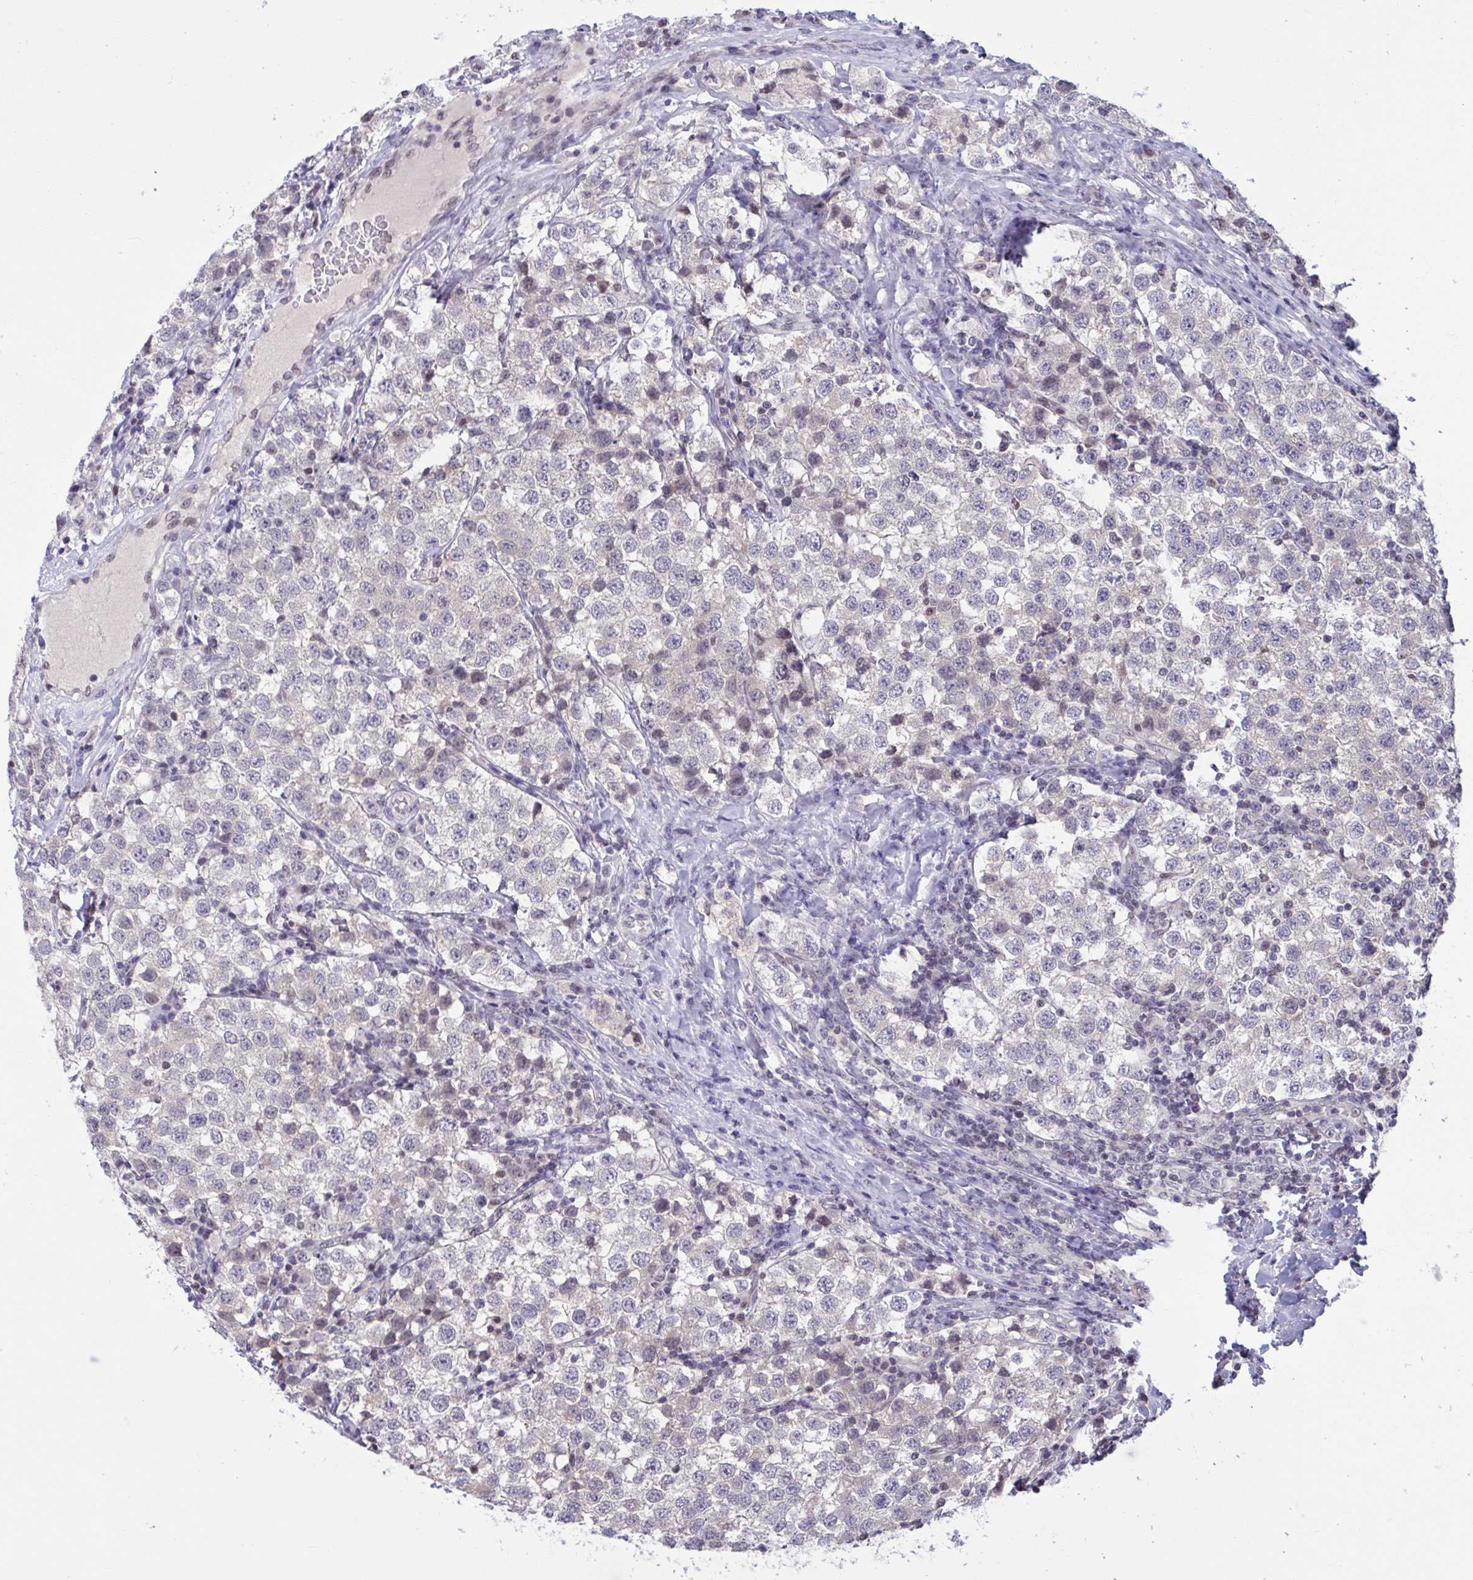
{"staining": {"intensity": "negative", "quantity": "none", "location": "none"}, "tissue": "testis cancer", "cell_type": "Tumor cells", "image_type": "cancer", "snomed": [{"axis": "morphology", "description": "Seminoma, NOS"}, {"axis": "topography", "description": "Testis"}], "caption": "Tumor cells show no significant expression in seminoma (testis).", "gene": "RBL1", "patient": {"sex": "male", "age": 34}}